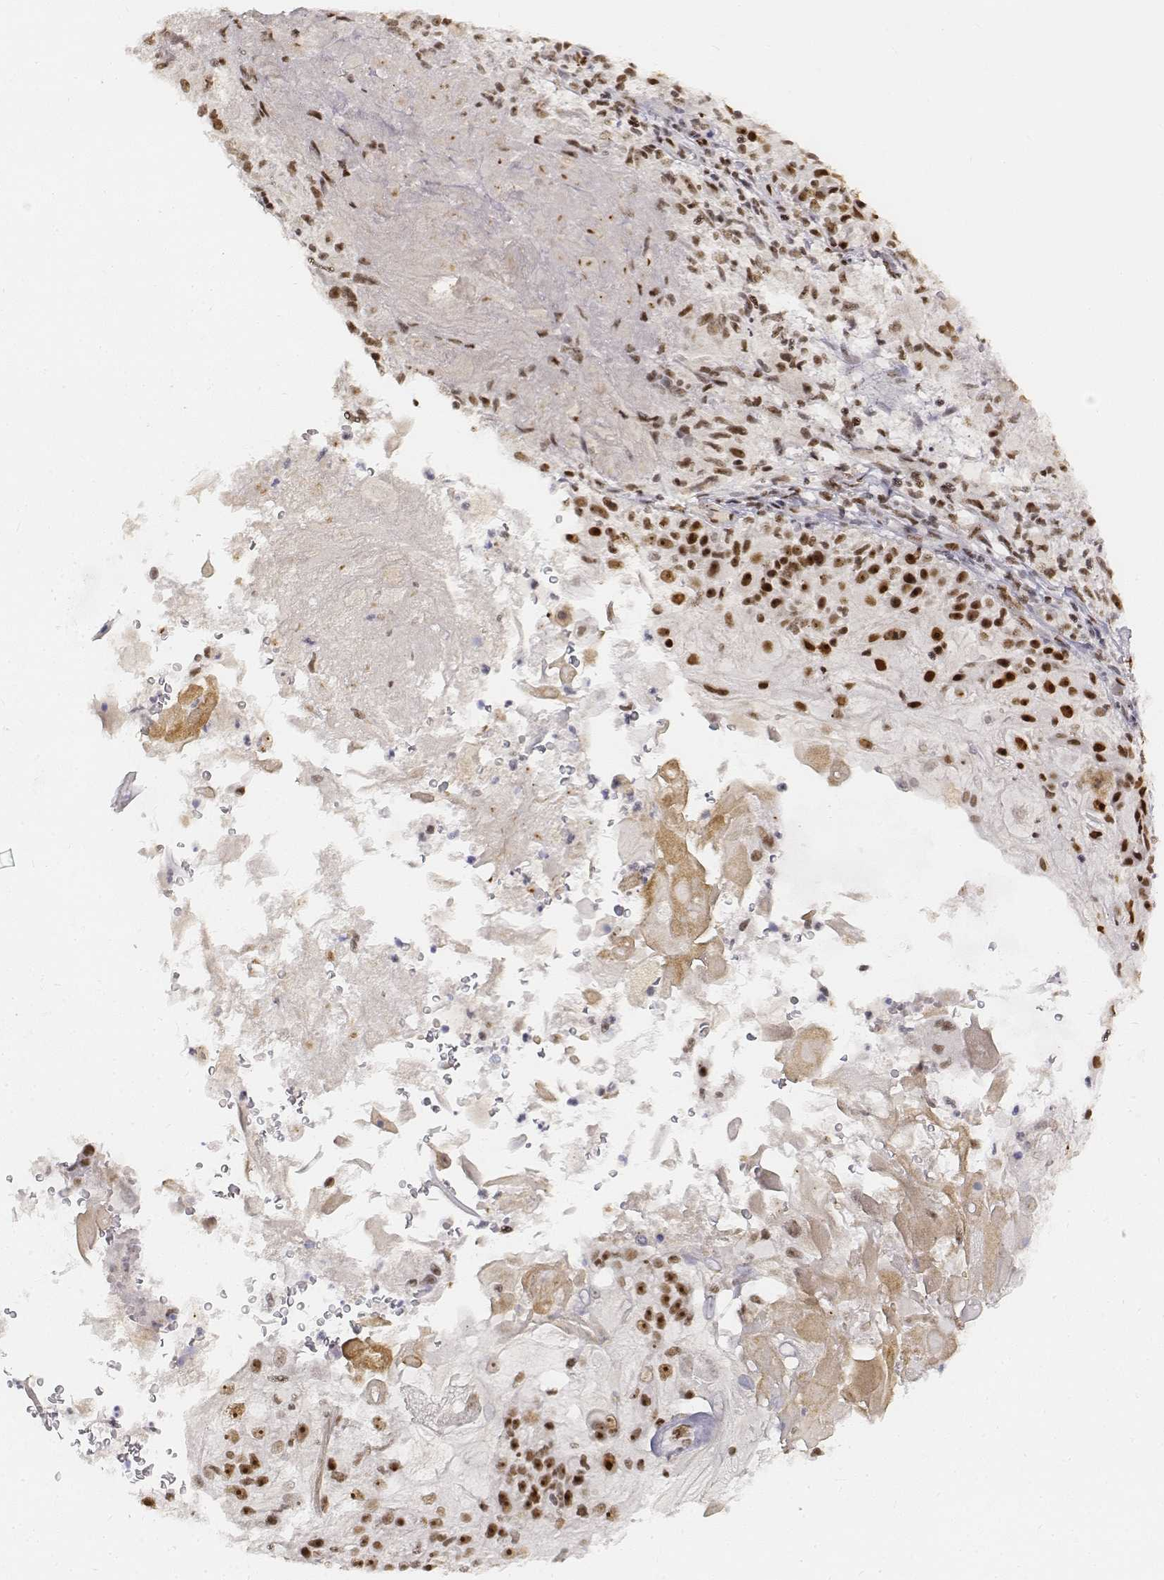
{"staining": {"intensity": "strong", "quantity": ">75%", "location": "nuclear"}, "tissue": "skin cancer", "cell_type": "Tumor cells", "image_type": "cancer", "snomed": [{"axis": "morphology", "description": "Normal tissue, NOS"}, {"axis": "morphology", "description": "Squamous cell carcinoma, NOS"}, {"axis": "topography", "description": "Skin"}], "caption": "Protein staining shows strong nuclear staining in approximately >75% of tumor cells in skin cancer. (DAB IHC with brightfield microscopy, high magnification).", "gene": "PHF6", "patient": {"sex": "female", "age": 83}}